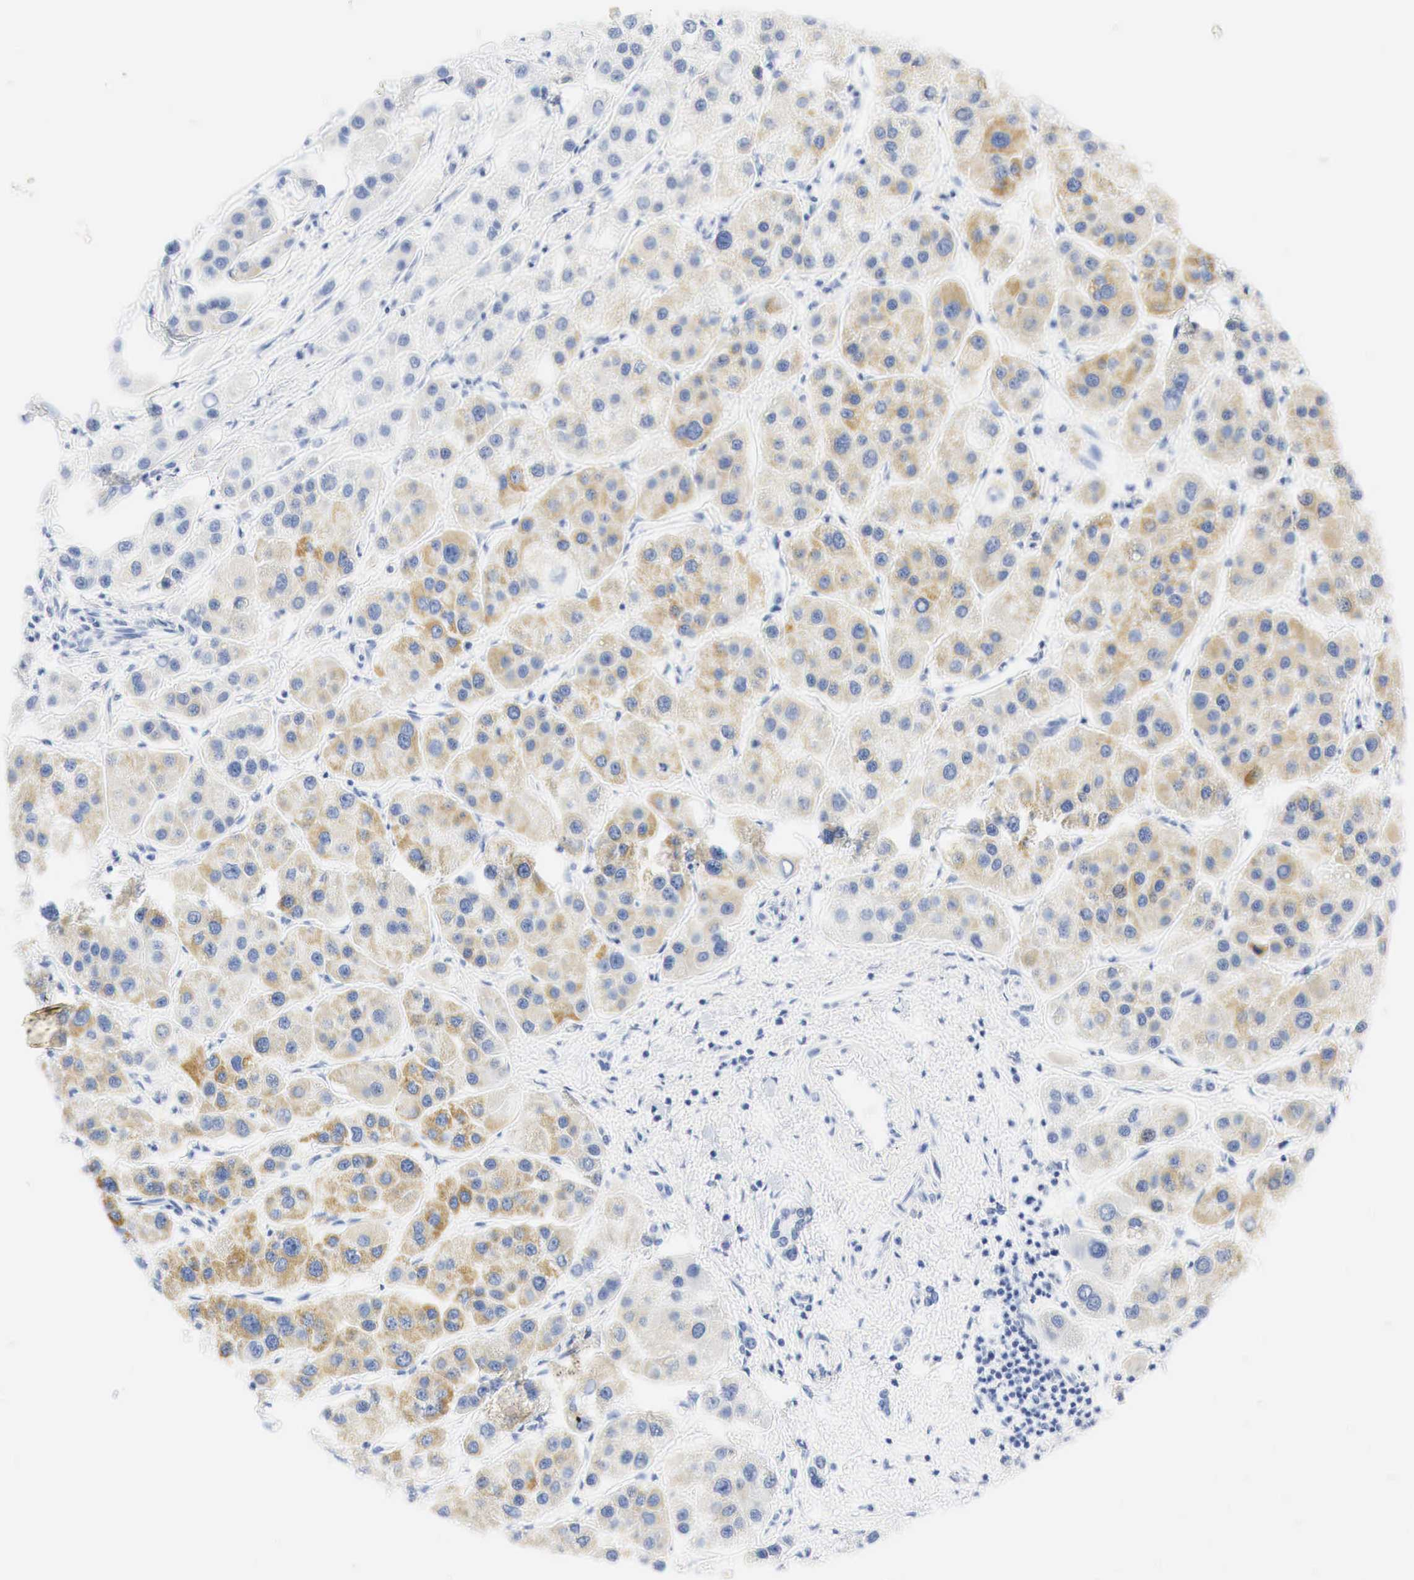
{"staining": {"intensity": "weak", "quantity": "25%-75%", "location": "cytoplasmic/membranous"}, "tissue": "liver cancer", "cell_type": "Tumor cells", "image_type": "cancer", "snomed": [{"axis": "morphology", "description": "Carcinoma, Hepatocellular, NOS"}, {"axis": "topography", "description": "Liver"}], "caption": "IHC image of neoplastic tissue: liver cancer (hepatocellular carcinoma) stained using IHC demonstrates low levels of weak protein expression localized specifically in the cytoplasmic/membranous of tumor cells, appearing as a cytoplasmic/membranous brown color.", "gene": "NKX2-1", "patient": {"sex": "female", "age": 85}}